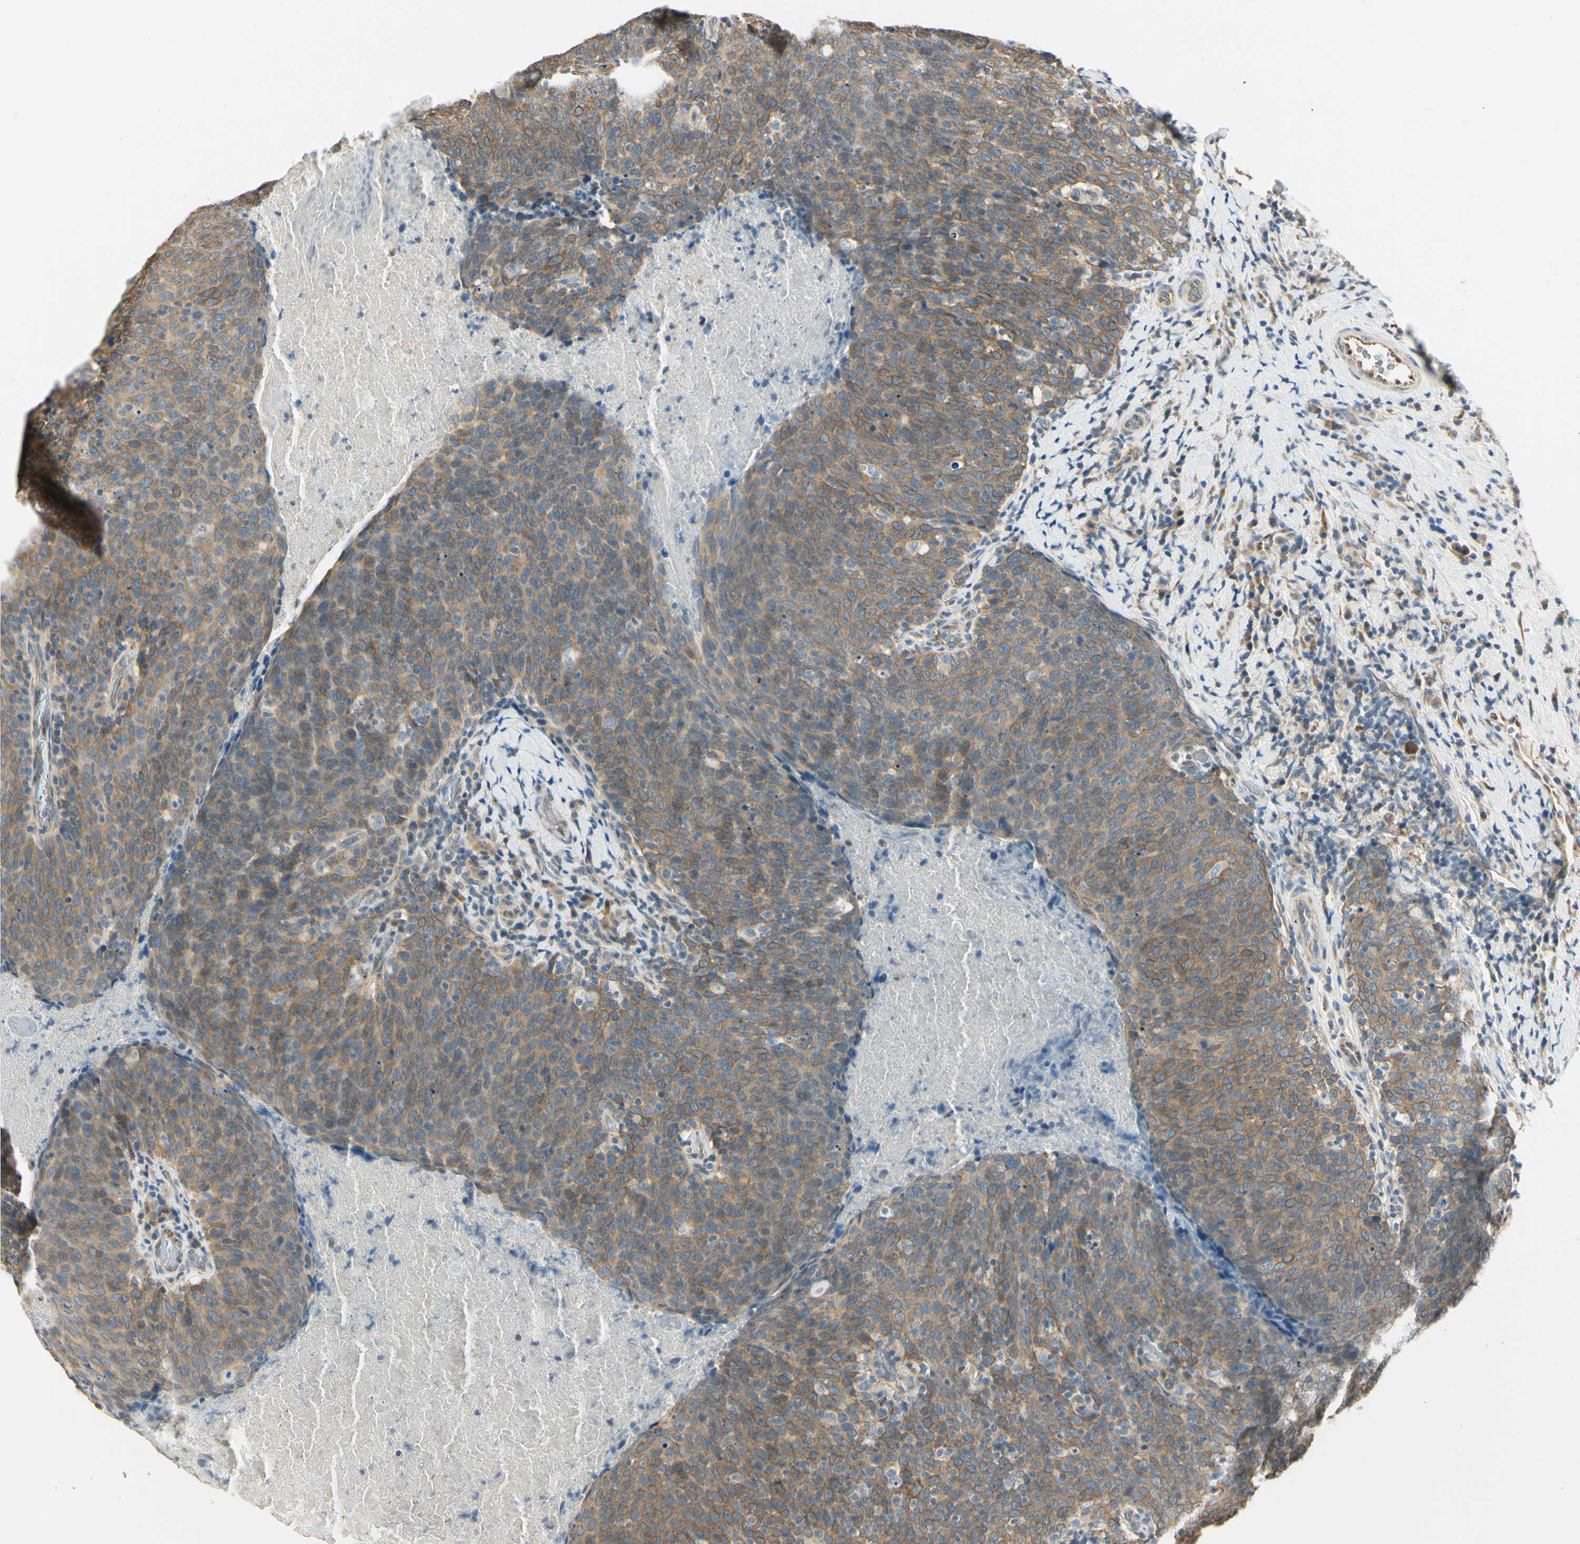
{"staining": {"intensity": "moderate", "quantity": ">75%", "location": "cytoplasmic/membranous"}, "tissue": "head and neck cancer", "cell_type": "Tumor cells", "image_type": "cancer", "snomed": [{"axis": "morphology", "description": "Squamous cell carcinoma, NOS"}, {"axis": "morphology", "description": "Squamous cell carcinoma, metastatic, NOS"}, {"axis": "topography", "description": "Lymph node"}, {"axis": "topography", "description": "Head-Neck"}], "caption": "Brown immunohistochemical staining in human head and neck metastatic squamous cell carcinoma shows moderate cytoplasmic/membranous expression in about >75% of tumor cells.", "gene": "IGDCC4", "patient": {"sex": "male", "age": 62}}